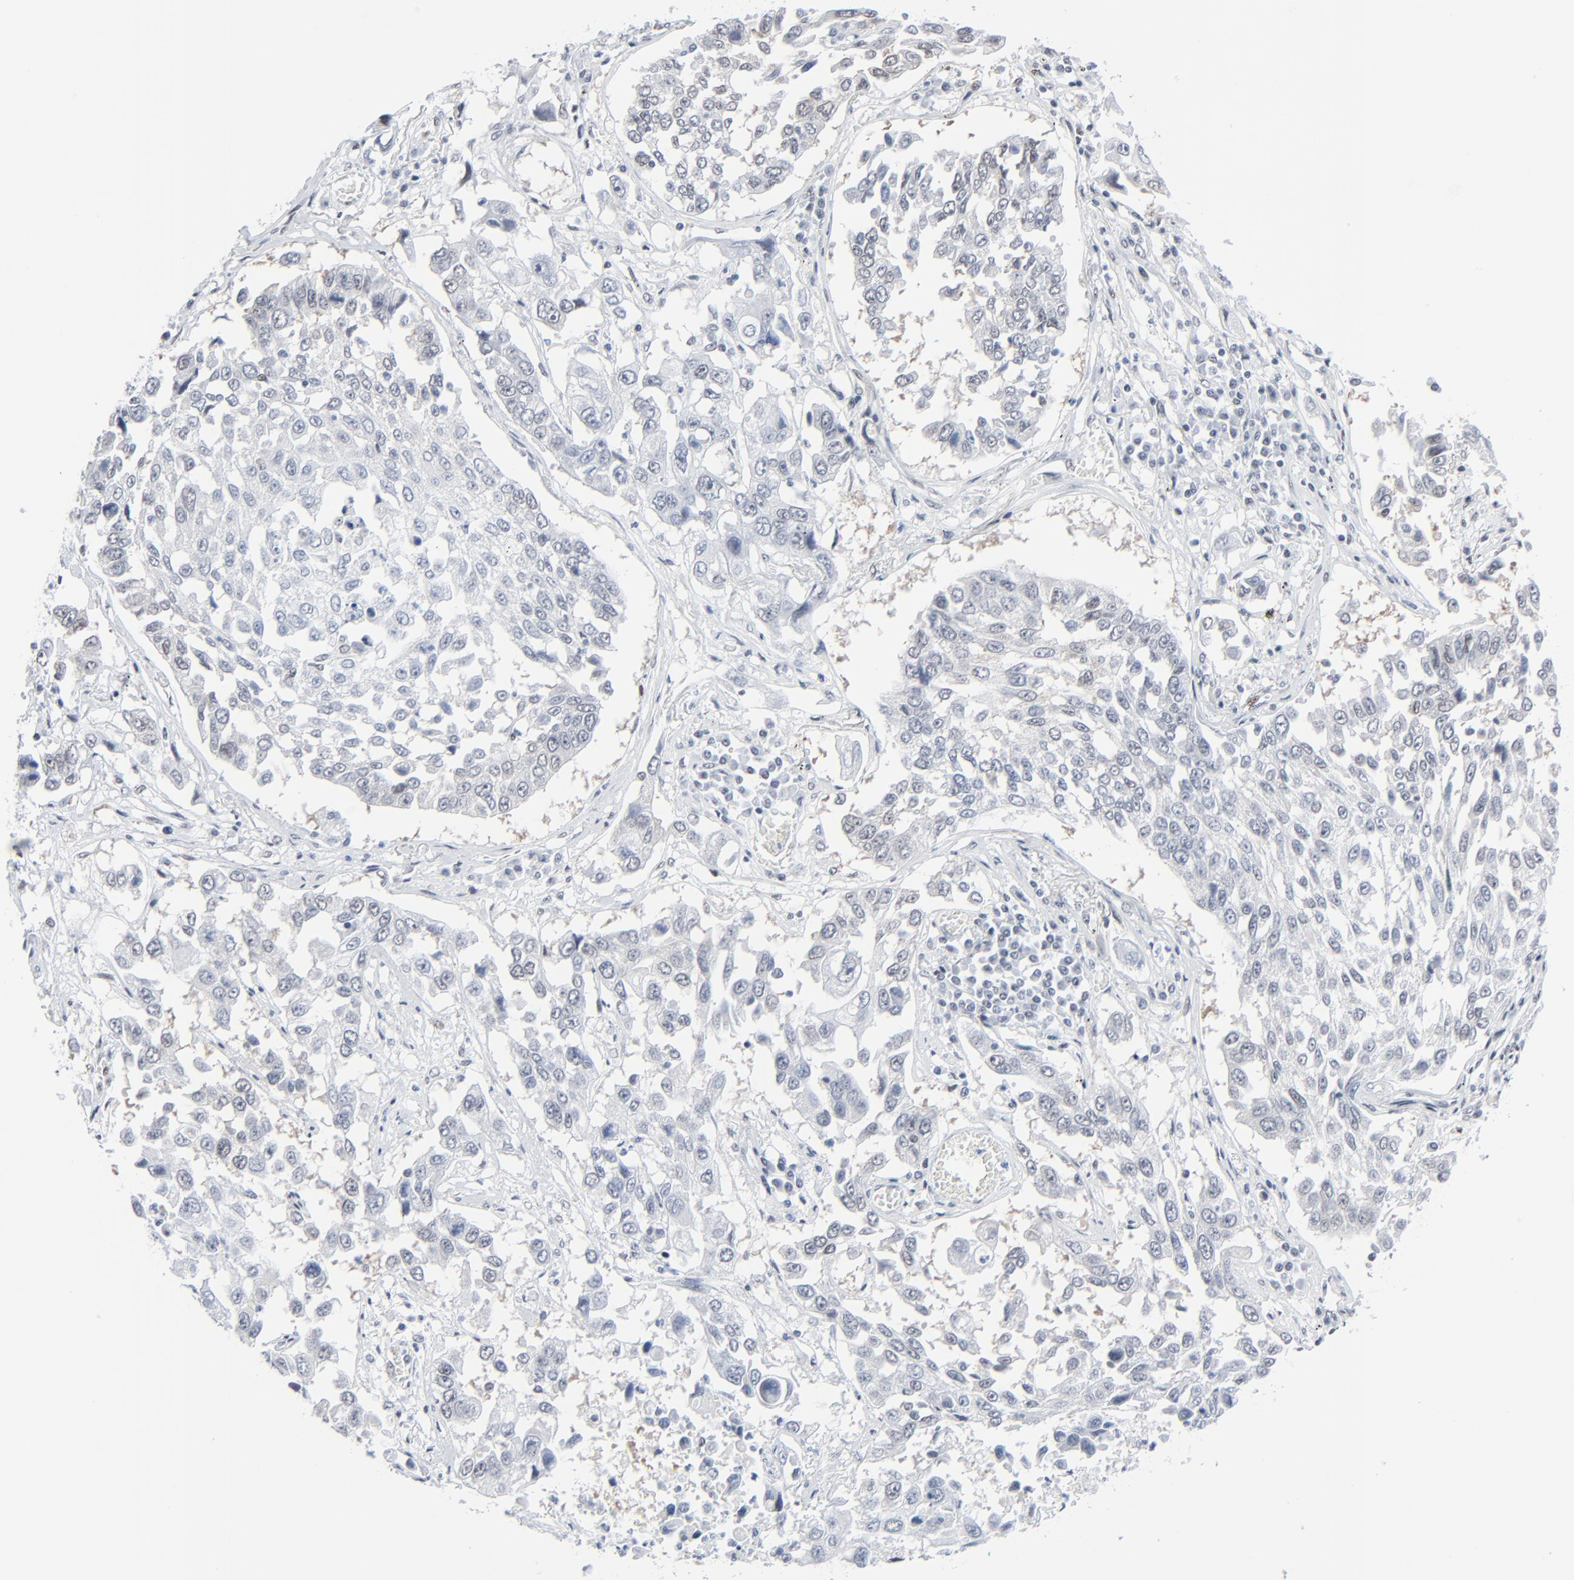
{"staining": {"intensity": "negative", "quantity": "none", "location": "none"}, "tissue": "lung cancer", "cell_type": "Tumor cells", "image_type": "cancer", "snomed": [{"axis": "morphology", "description": "Squamous cell carcinoma, NOS"}, {"axis": "topography", "description": "Lung"}], "caption": "High magnification brightfield microscopy of squamous cell carcinoma (lung) stained with DAB (brown) and counterstained with hematoxylin (blue): tumor cells show no significant positivity. (DAB immunohistochemistry, high magnification).", "gene": "SIRT1", "patient": {"sex": "male", "age": 71}}